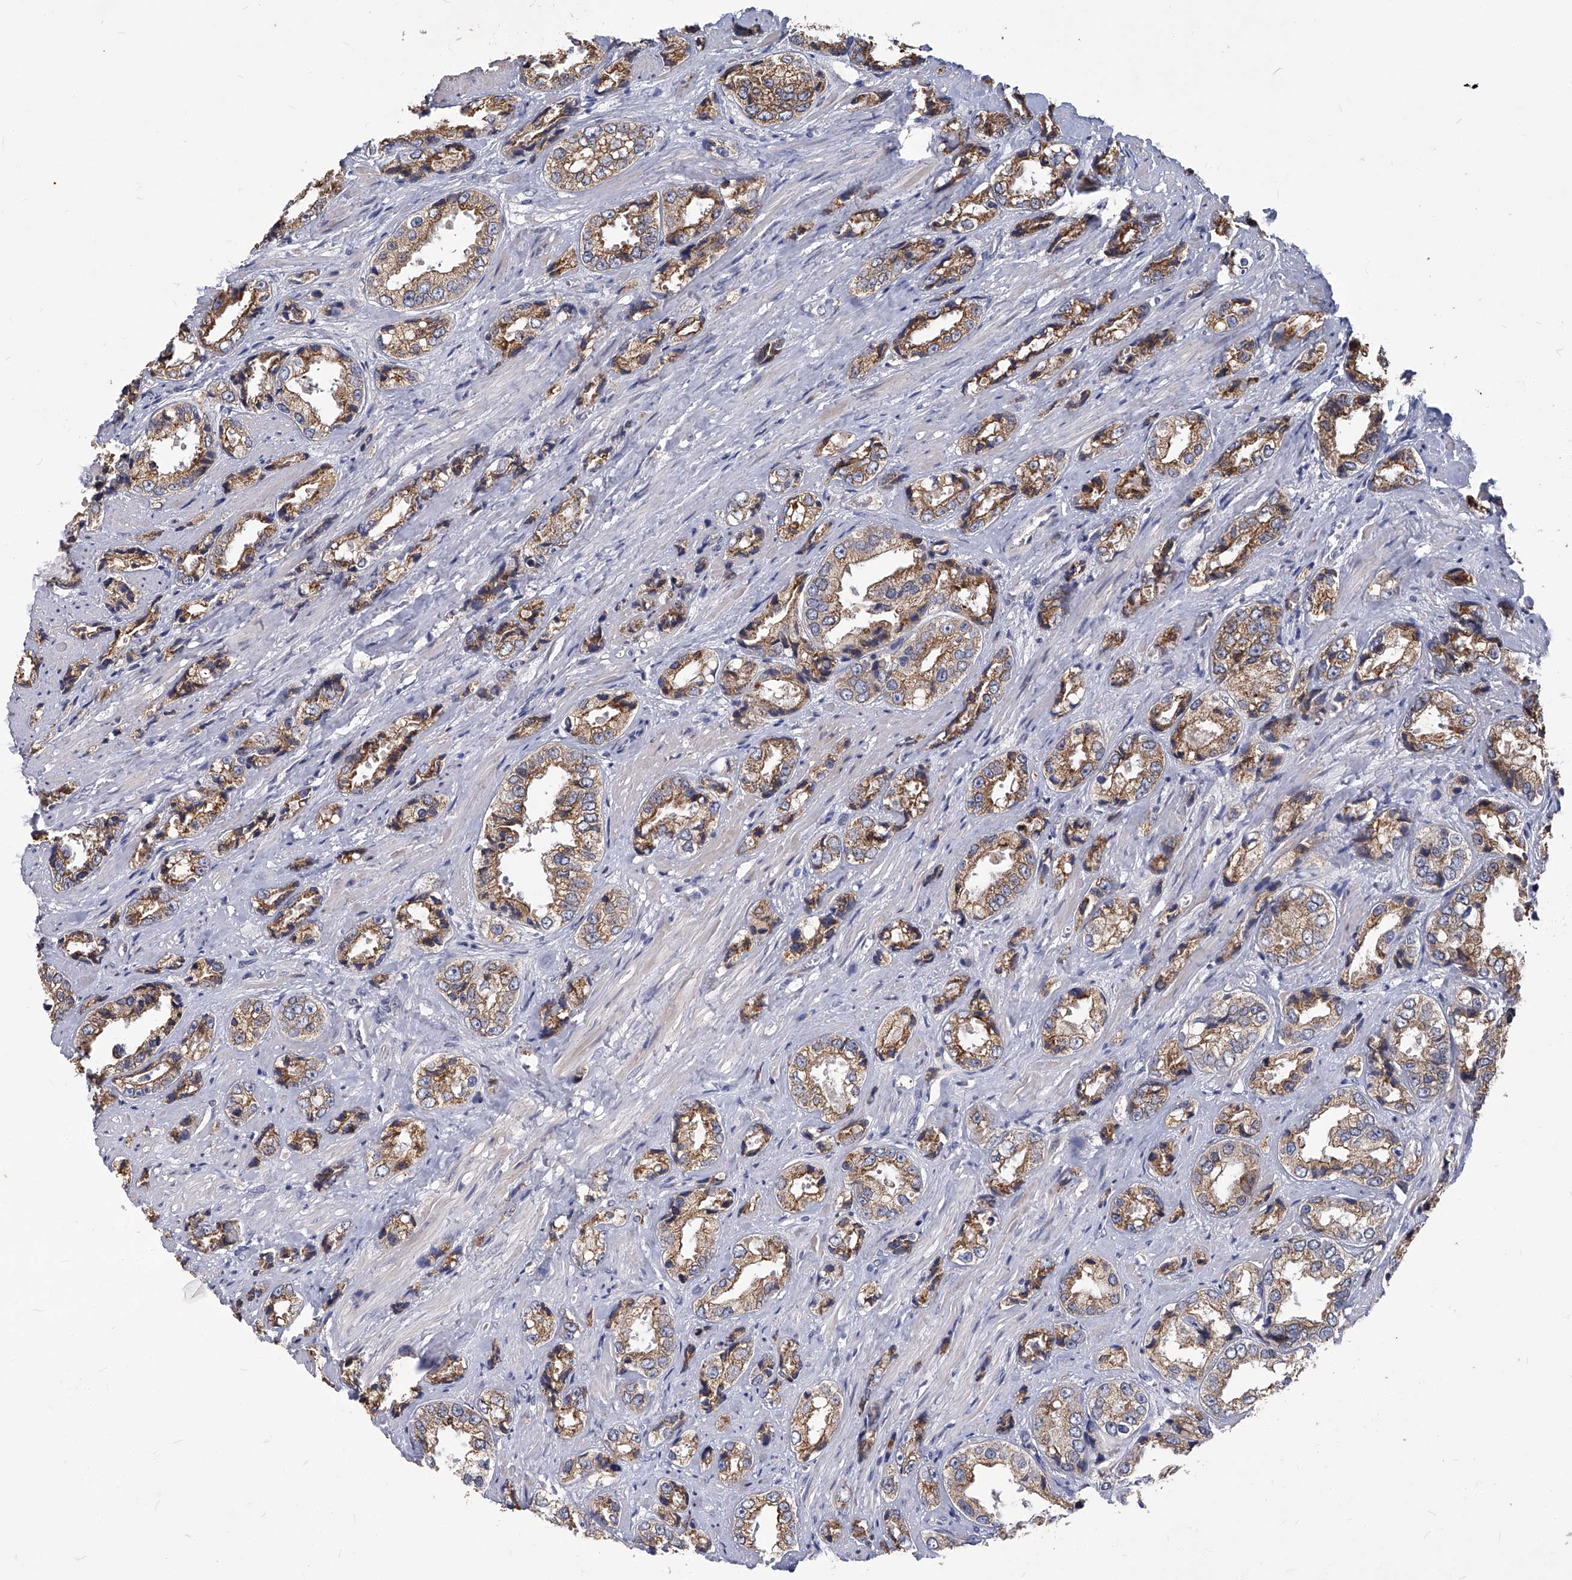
{"staining": {"intensity": "moderate", "quantity": ">75%", "location": "cytoplasmic/membranous"}, "tissue": "prostate cancer", "cell_type": "Tumor cells", "image_type": "cancer", "snomed": [{"axis": "morphology", "description": "Adenocarcinoma, High grade"}, {"axis": "topography", "description": "Prostate"}], "caption": "Immunohistochemistry (DAB) staining of prostate cancer (high-grade adenocarcinoma) displays moderate cytoplasmic/membranous protein positivity in about >75% of tumor cells. (Brightfield microscopy of DAB IHC at high magnification).", "gene": "TGFBR1", "patient": {"sex": "male", "age": 61}}